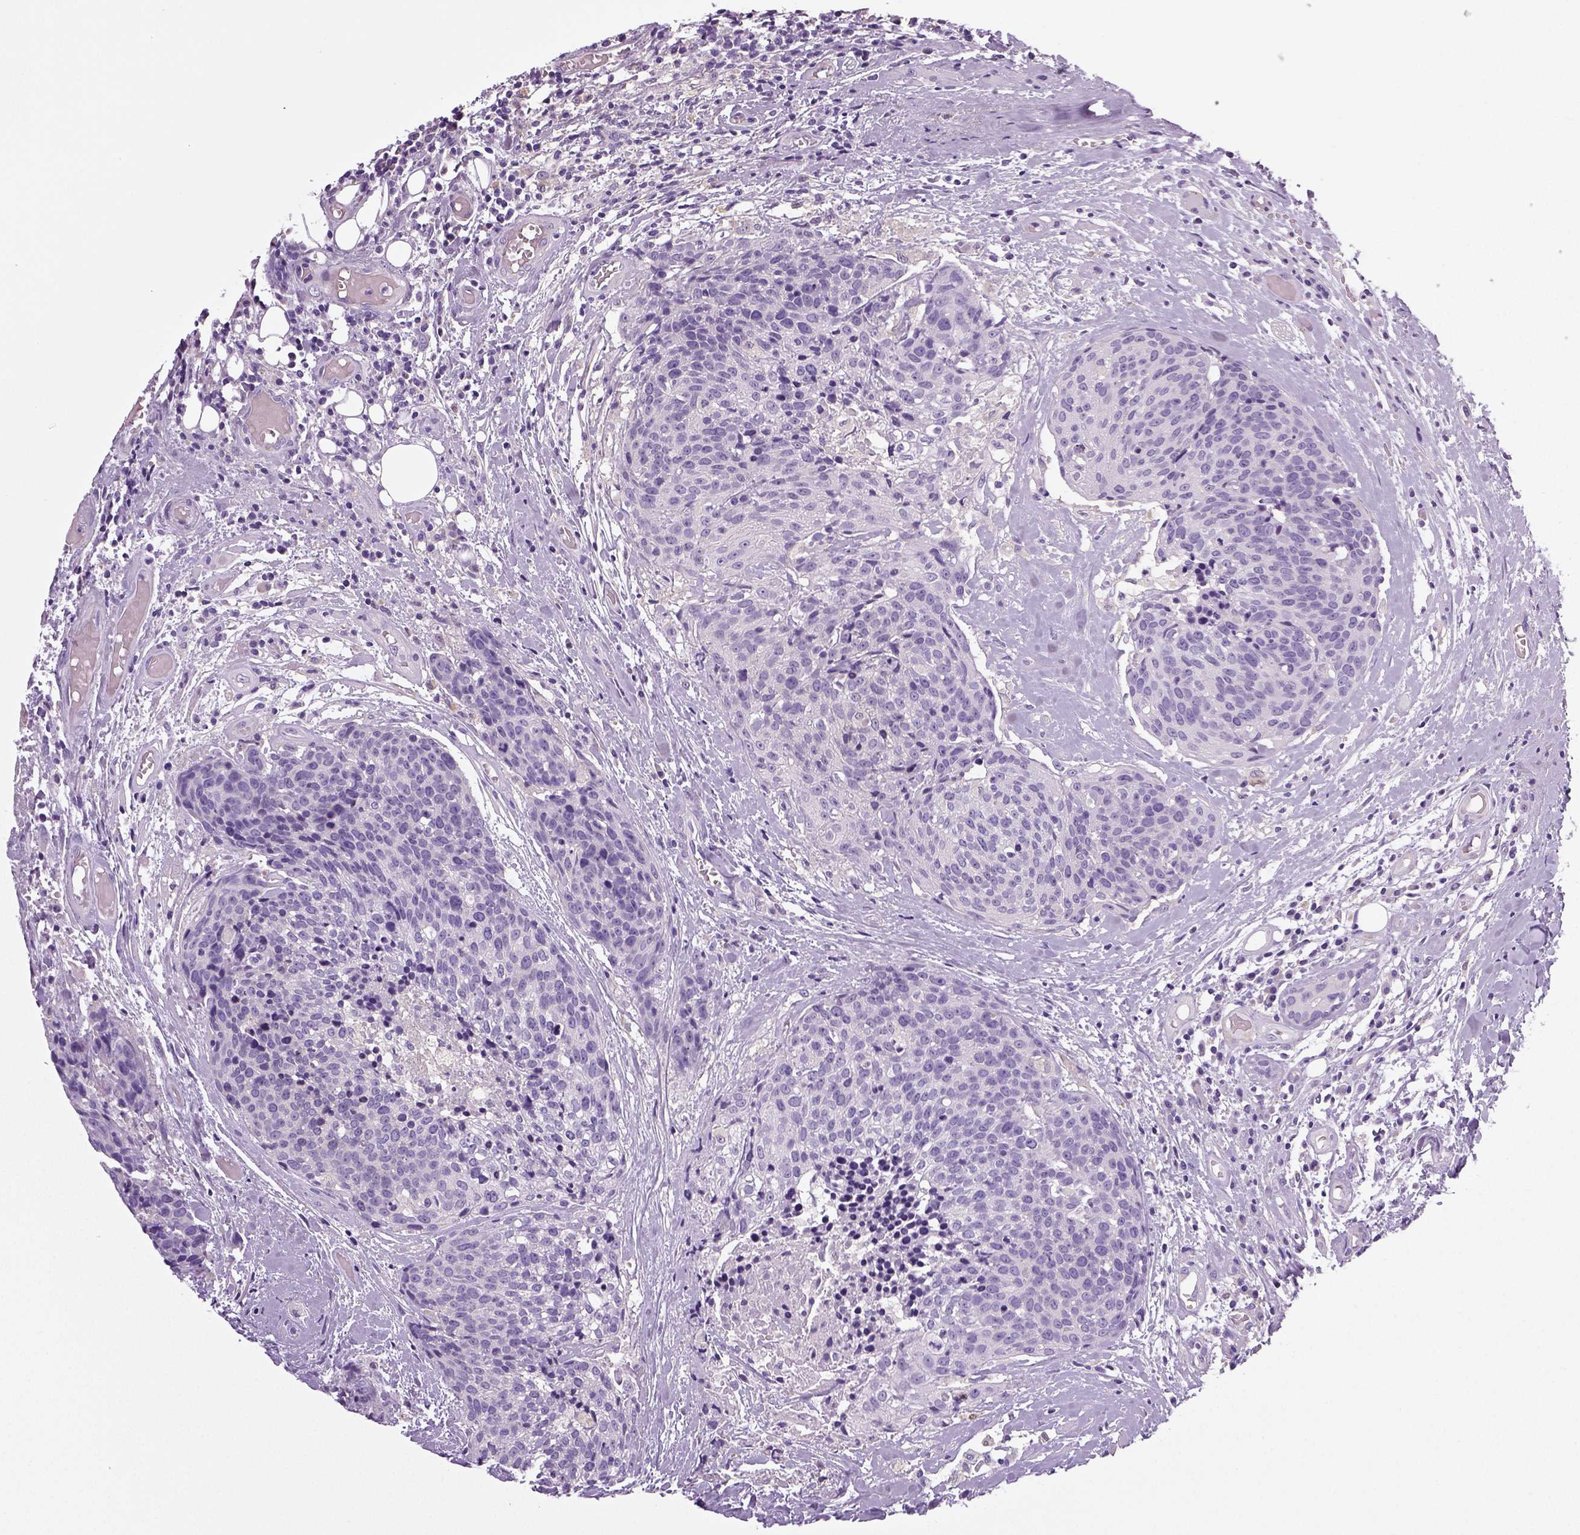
{"staining": {"intensity": "negative", "quantity": "none", "location": "none"}, "tissue": "head and neck cancer", "cell_type": "Tumor cells", "image_type": "cancer", "snomed": [{"axis": "morphology", "description": "Squamous cell carcinoma, NOS"}, {"axis": "topography", "description": "Oral tissue"}, {"axis": "topography", "description": "Head-Neck"}], "caption": "High magnification brightfield microscopy of head and neck squamous cell carcinoma stained with DAB (3,3'-diaminobenzidine) (brown) and counterstained with hematoxylin (blue): tumor cells show no significant staining.", "gene": "NECAB2", "patient": {"sex": "male", "age": 64}}